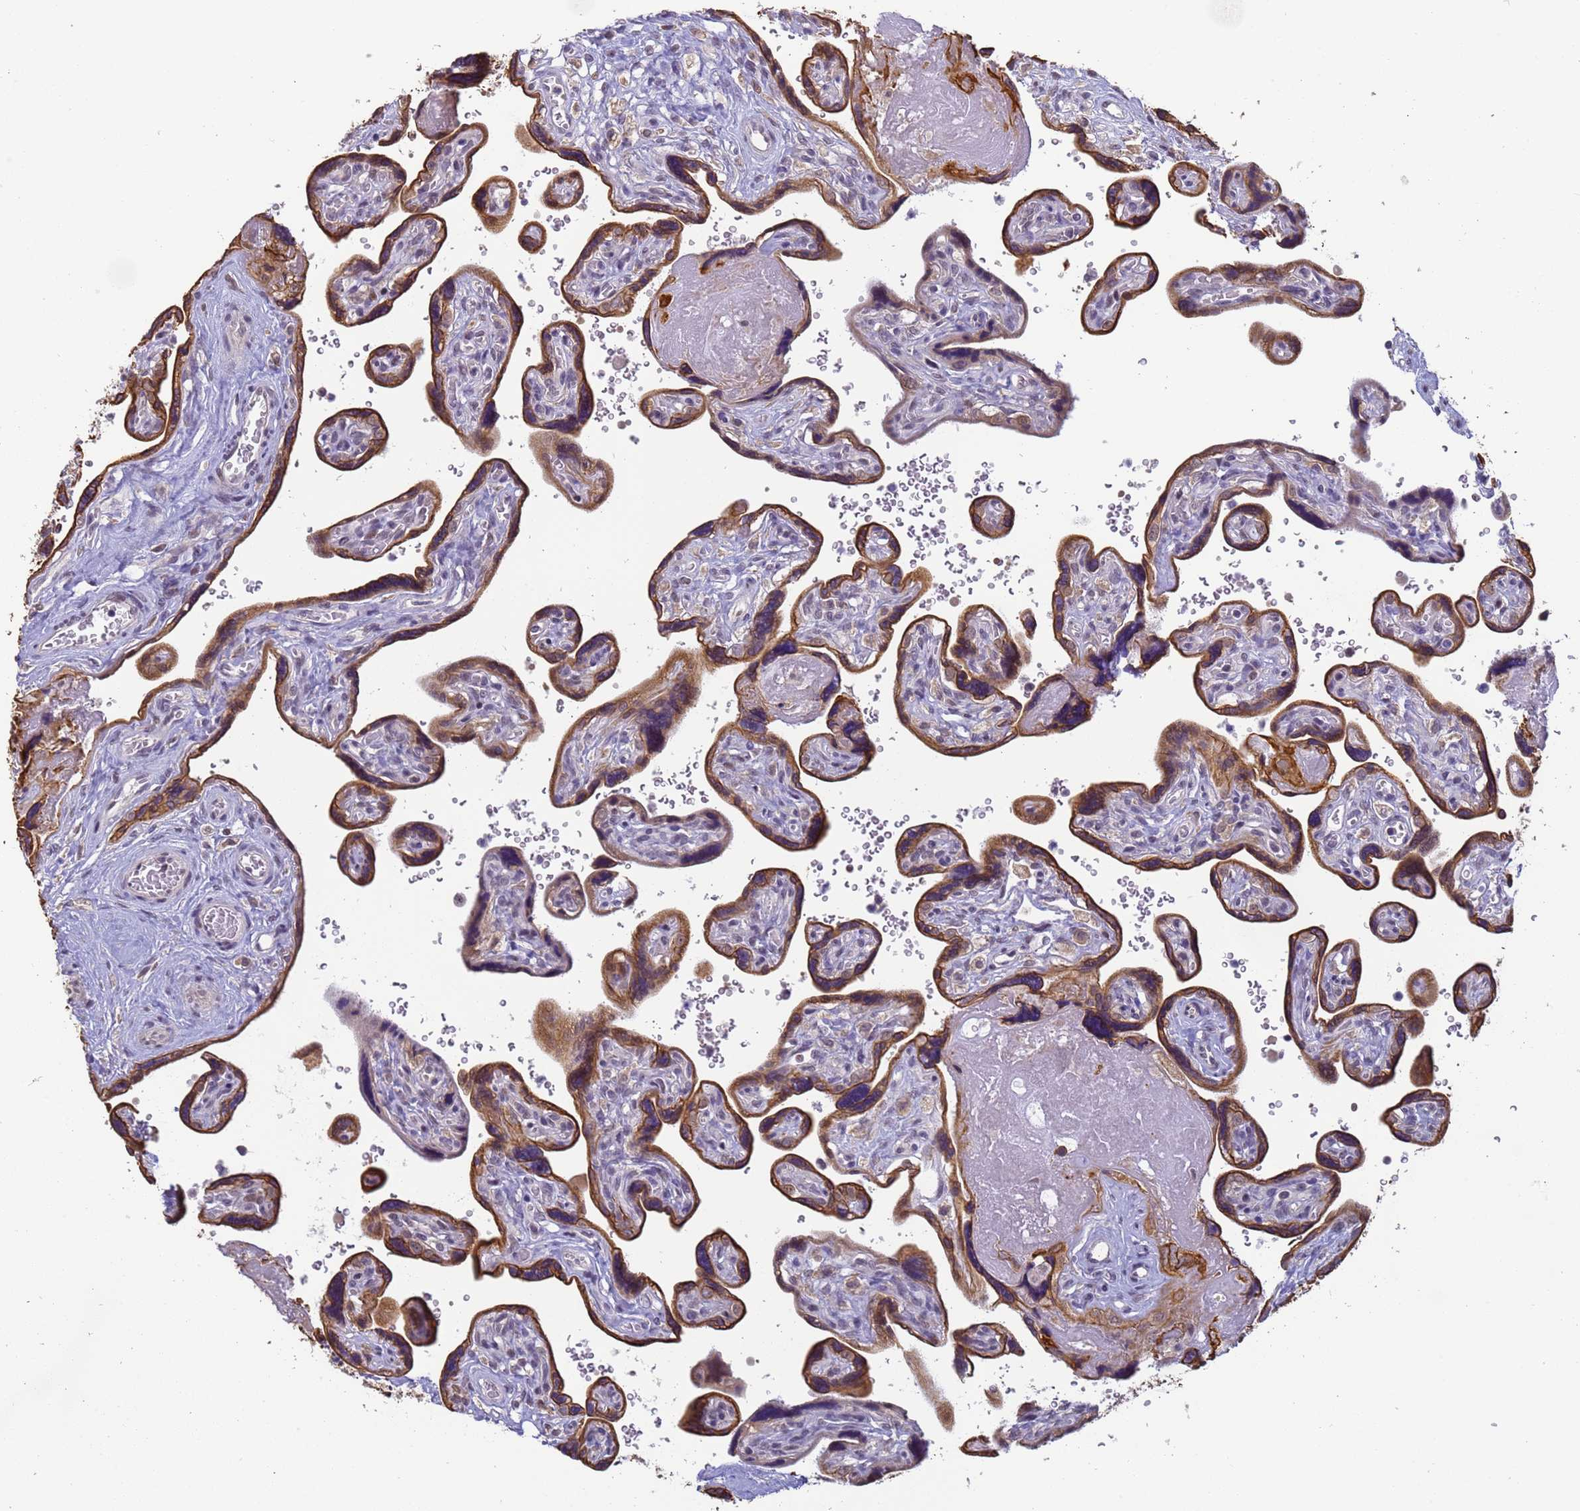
{"staining": {"intensity": "strong", "quantity": ">75%", "location": "cytoplasmic/membranous"}, "tissue": "placenta", "cell_type": "Trophoblastic cells", "image_type": "normal", "snomed": [{"axis": "morphology", "description": "Normal tissue, NOS"}, {"axis": "topography", "description": "Placenta"}], "caption": "A high-resolution photomicrograph shows immunohistochemistry (IHC) staining of normal placenta, which reveals strong cytoplasmic/membranous positivity in approximately >75% of trophoblastic cells. (DAB (3,3'-diaminobenzidine) IHC, brown staining for protein, blue staining for nuclei).", "gene": "VWA3A", "patient": {"sex": "female", "age": 39}}